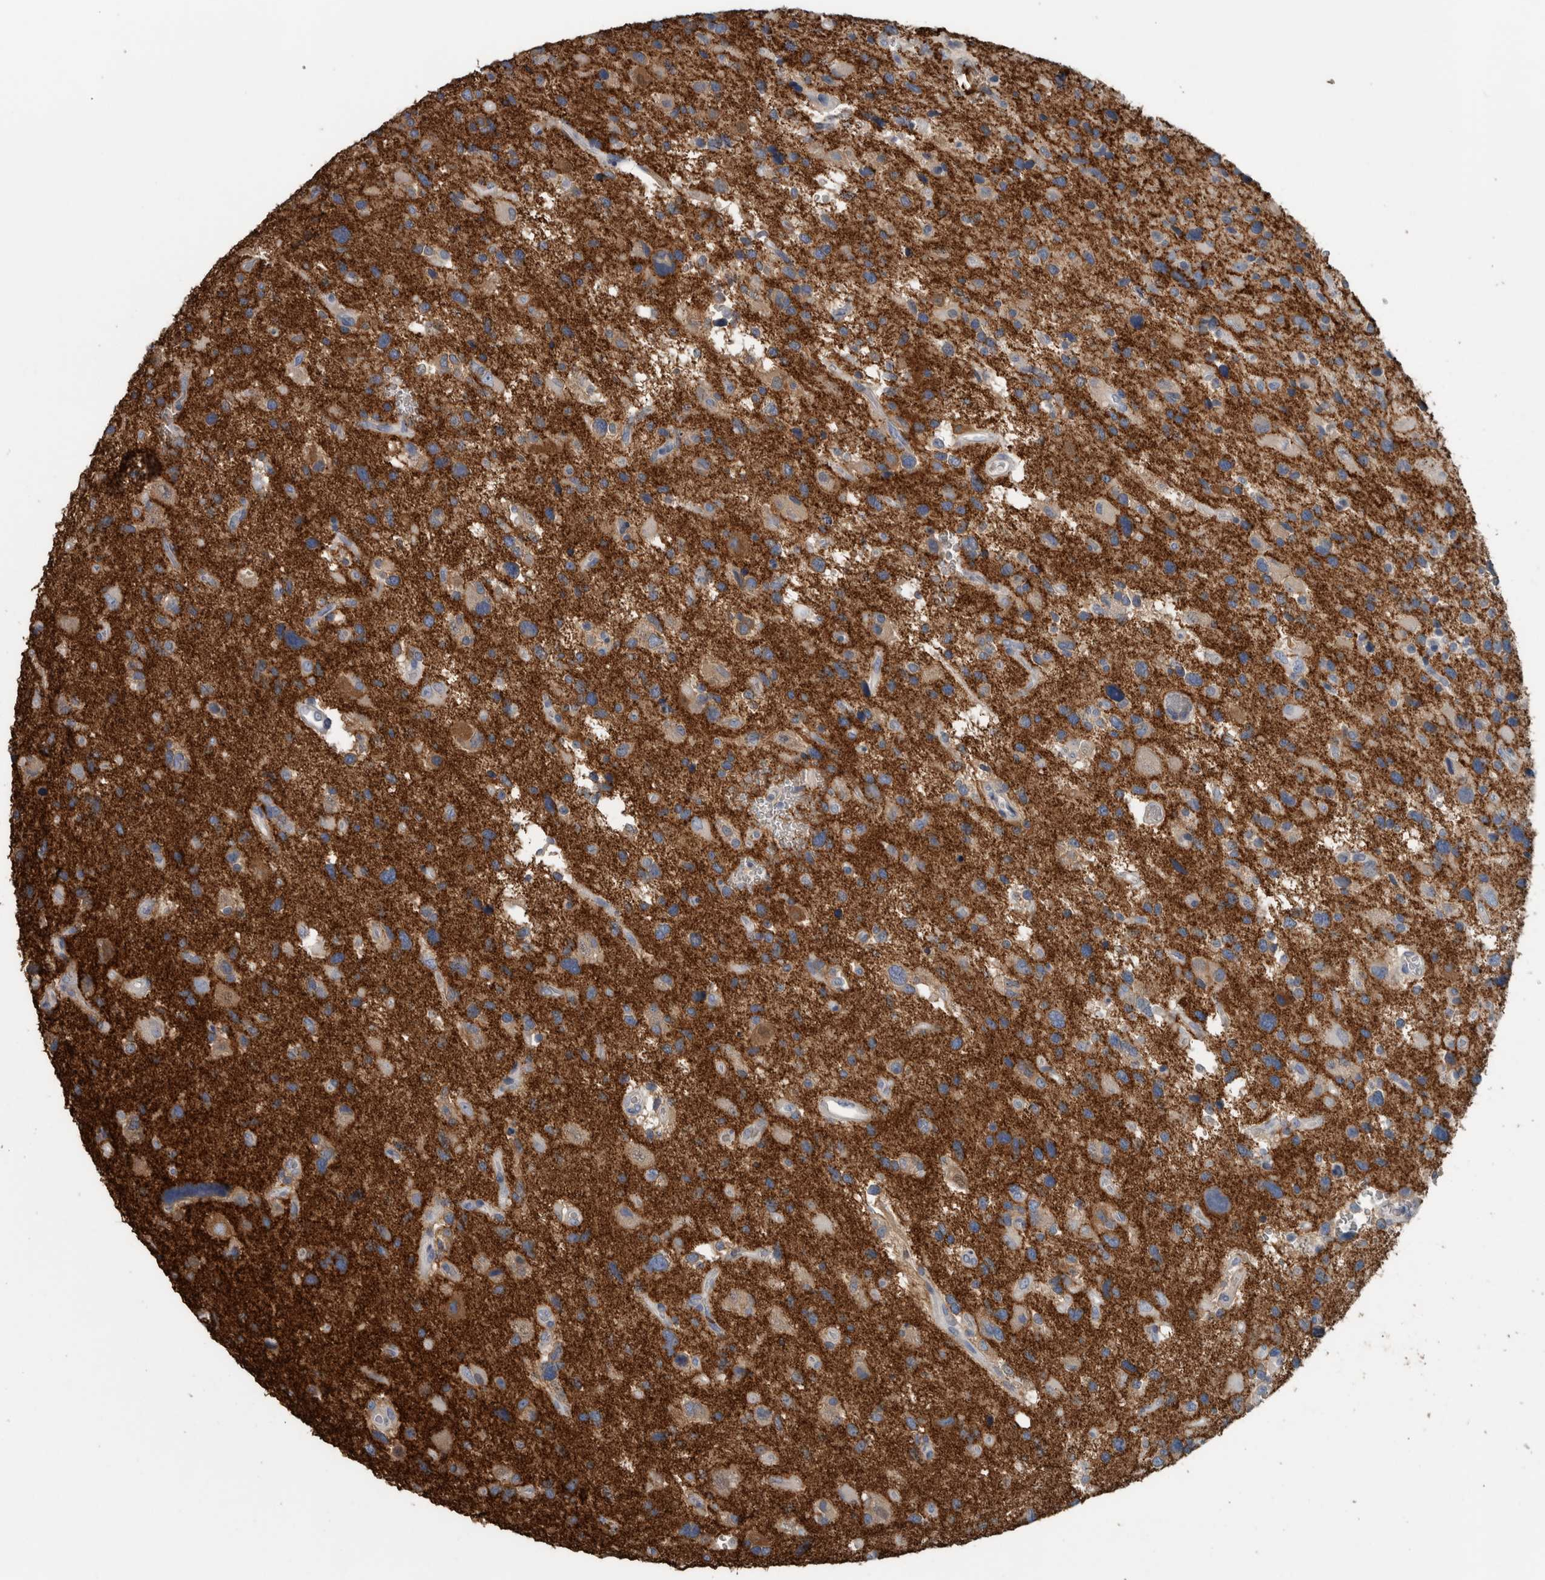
{"staining": {"intensity": "moderate", "quantity": "<25%", "location": "cytoplasmic/membranous"}, "tissue": "glioma", "cell_type": "Tumor cells", "image_type": "cancer", "snomed": [{"axis": "morphology", "description": "Glioma, malignant, High grade"}, {"axis": "topography", "description": "Brain"}], "caption": "Immunohistochemistry staining of malignant glioma (high-grade), which reveals low levels of moderate cytoplasmic/membranous positivity in about <25% of tumor cells indicating moderate cytoplasmic/membranous protein positivity. The staining was performed using DAB (3,3'-diaminobenzidine) (brown) for protein detection and nuclei were counterstained in hematoxylin (blue).", "gene": "SH3GL2", "patient": {"sex": "male", "age": 33}}